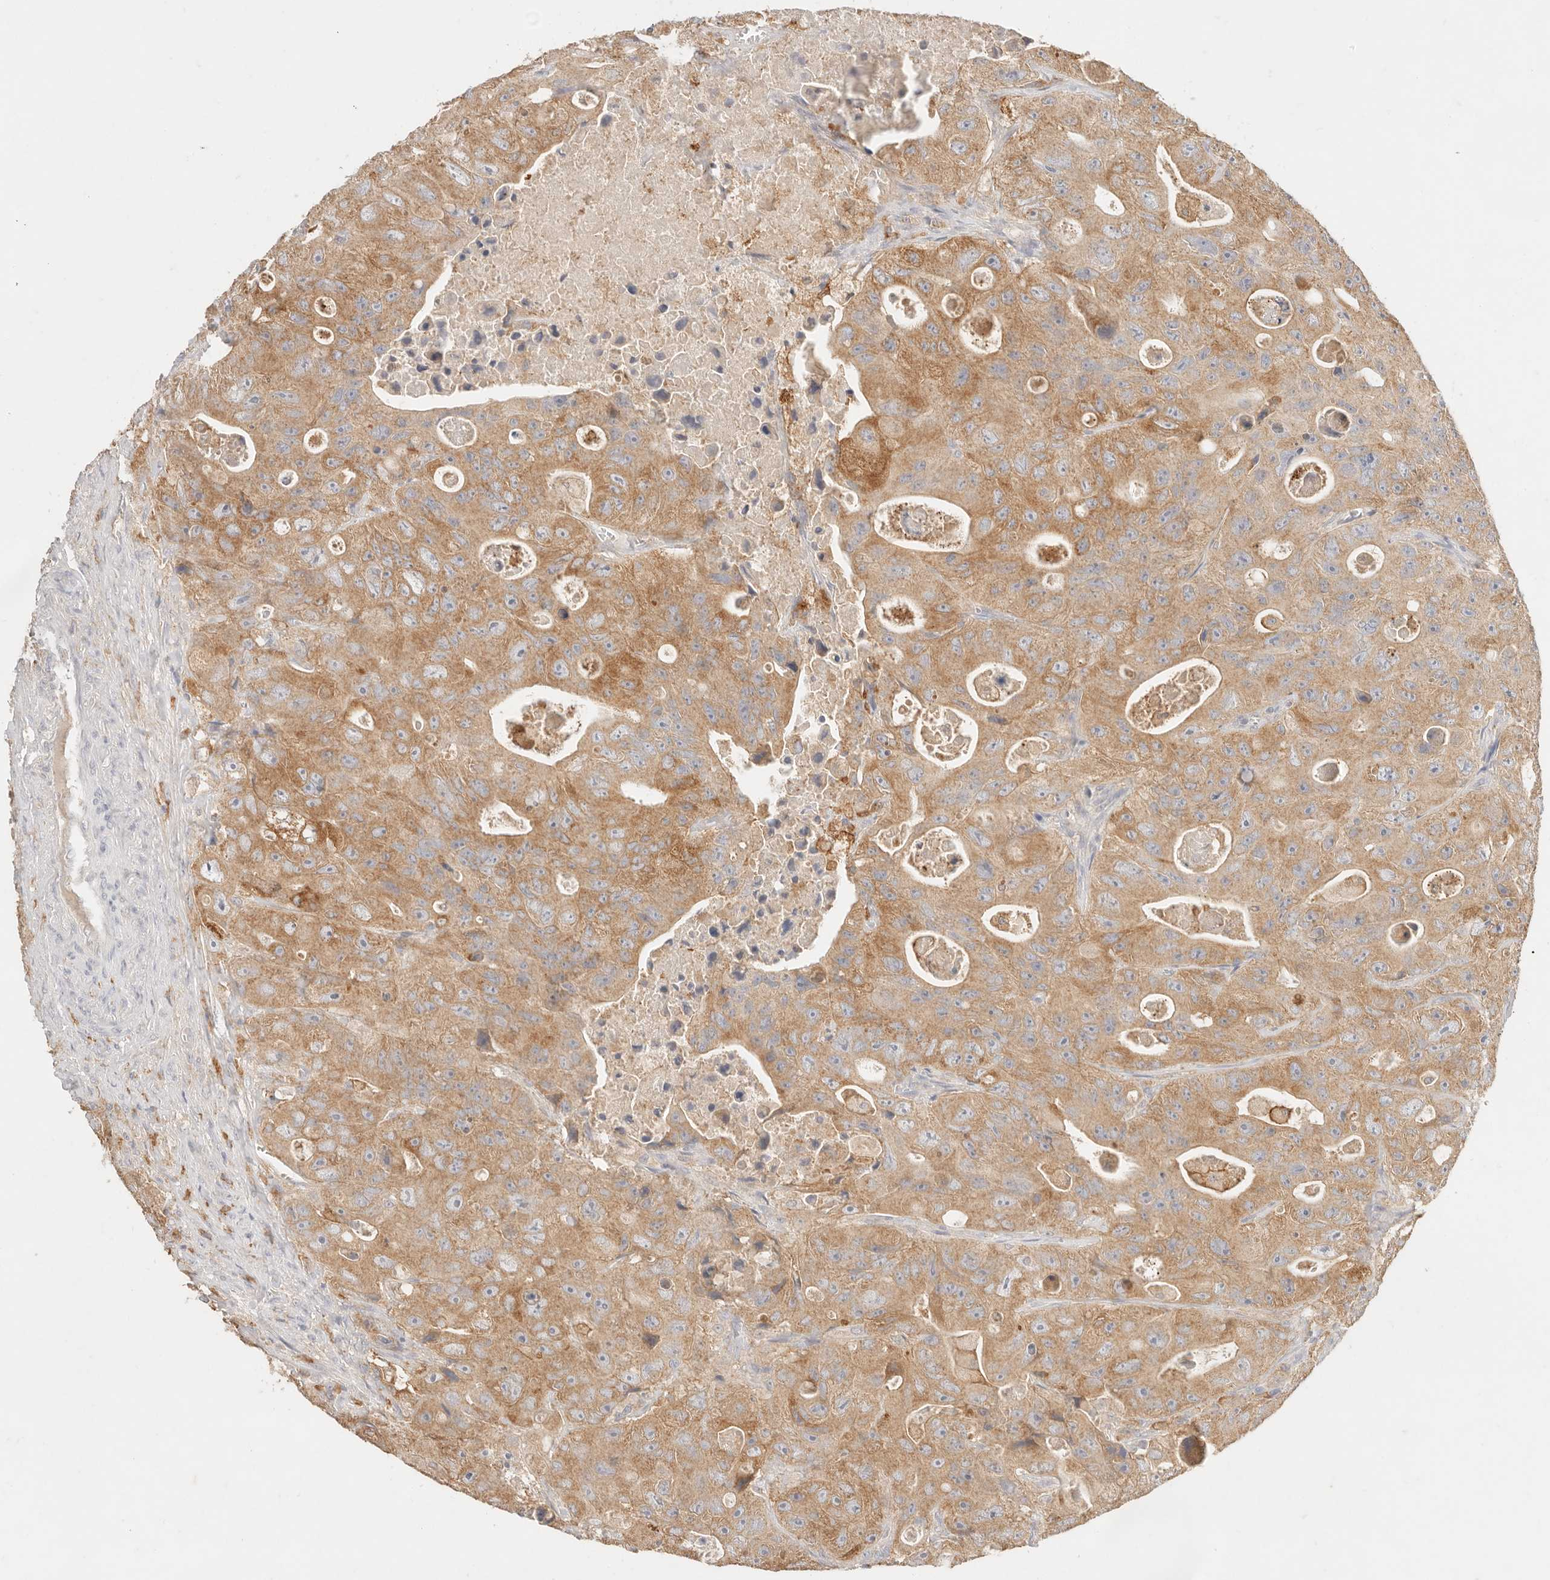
{"staining": {"intensity": "moderate", "quantity": ">75%", "location": "cytoplasmic/membranous"}, "tissue": "colorectal cancer", "cell_type": "Tumor cells", "image_type": "cancer", "snomed": [{"axis": "morphology", "description": "Adenocarcinoma, NOS"}, {"axis": "topography", "description": "Colon"}], "caption": "There is medium levels of moderate cytoplasmic/membranous expression in tumor cells of colorectal cancer, as demonstrated by immunohistochemical staining (brown color).", "gene": "HK2", "patient": {"sex": "female", "age": 46}}